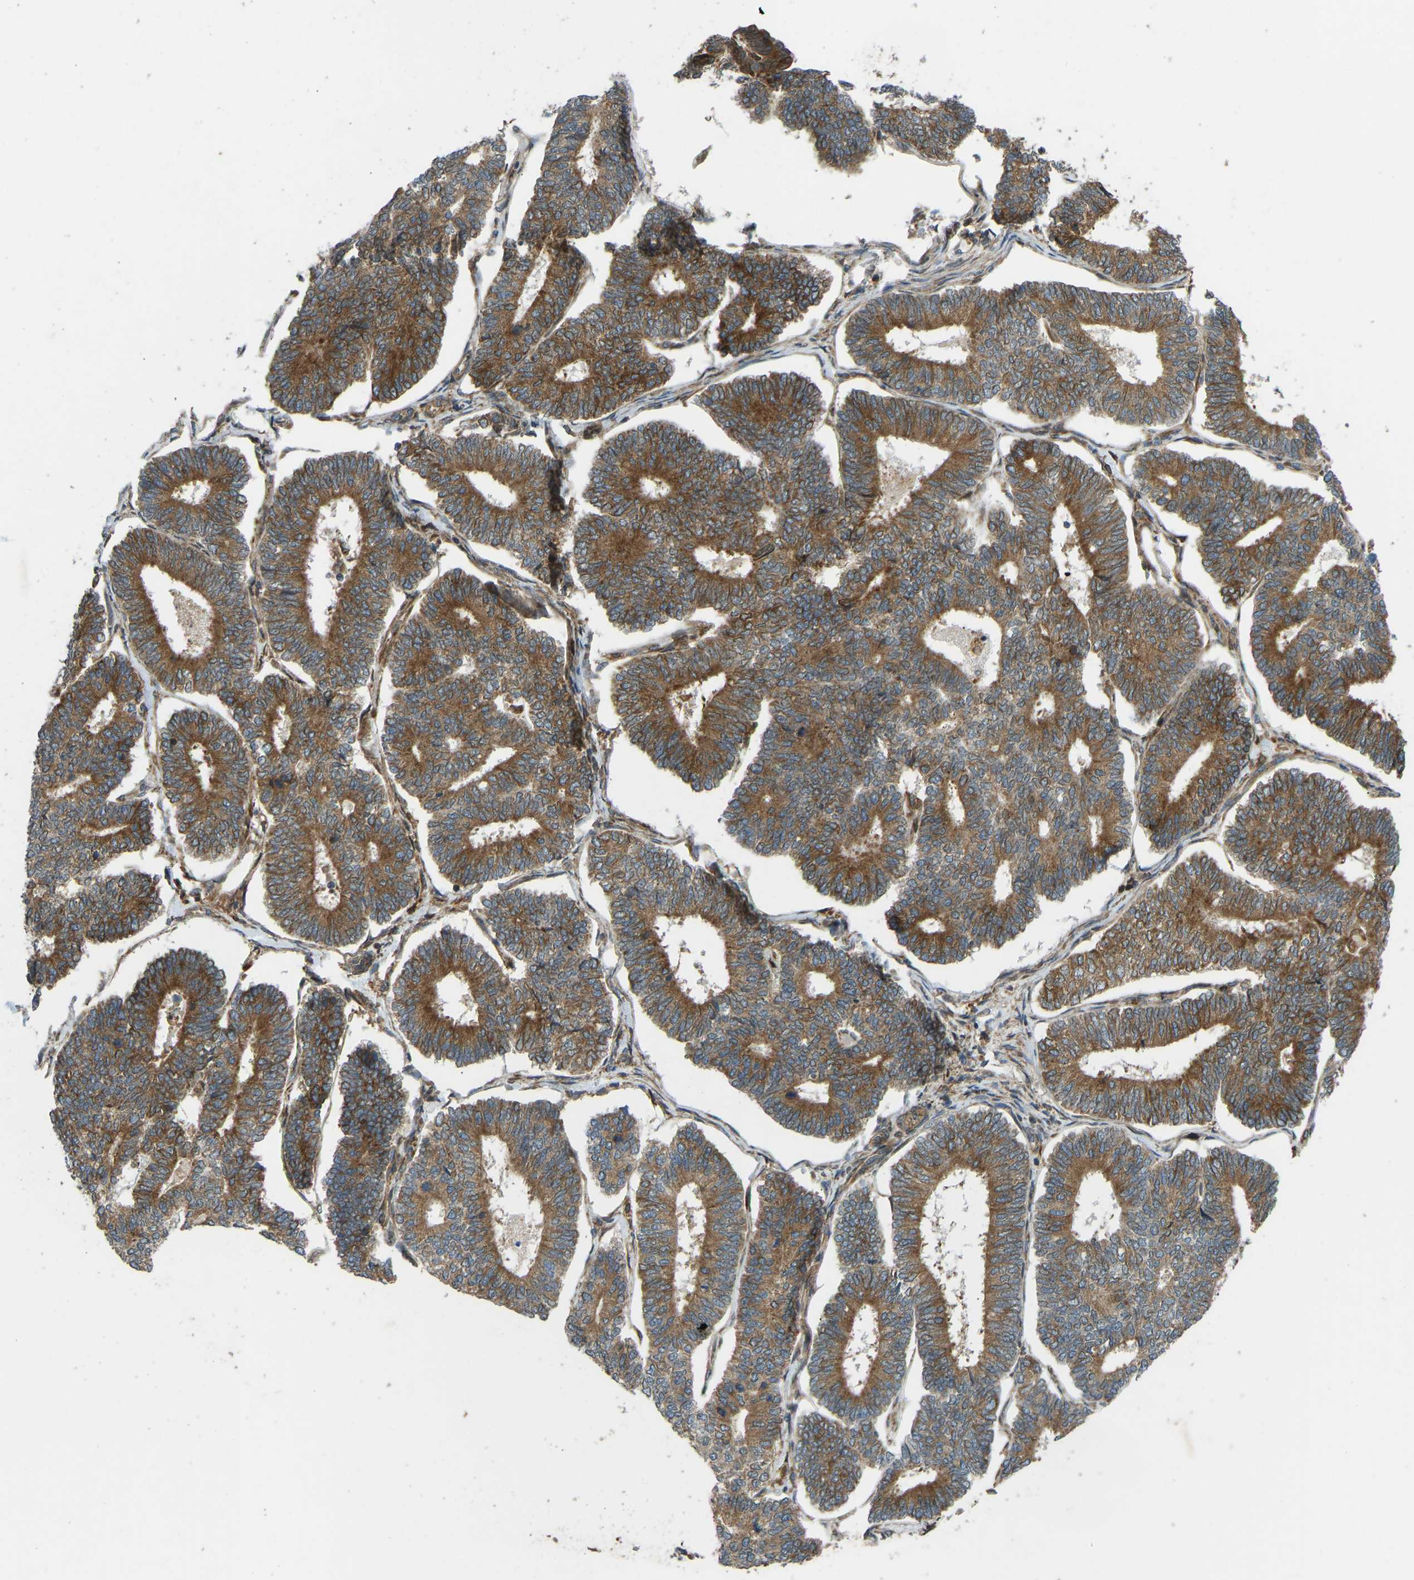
{"staining": {"intensity": "moderate", "quantity": ">75%", "location": "cytoplasmic/membranous"}, "tissue": "endometrial cancer", "cell_type": "Tumor cells", "image_type": "cancer", "snomed": [{"axis": "morphology", "description": "Adenocarcinoma, NOS"}, {"axis": "topography", "description": "Endometrium"}], "caption": "About >75% of tumor cells in endometrial cancer (adenocarcinoma) demonstrate moderate cytoplasmic/membranous protein expression as visualized by brown immunohistochemical staining.", "gene": "OS9", "patient": {"sex": "female", "age": 70}}